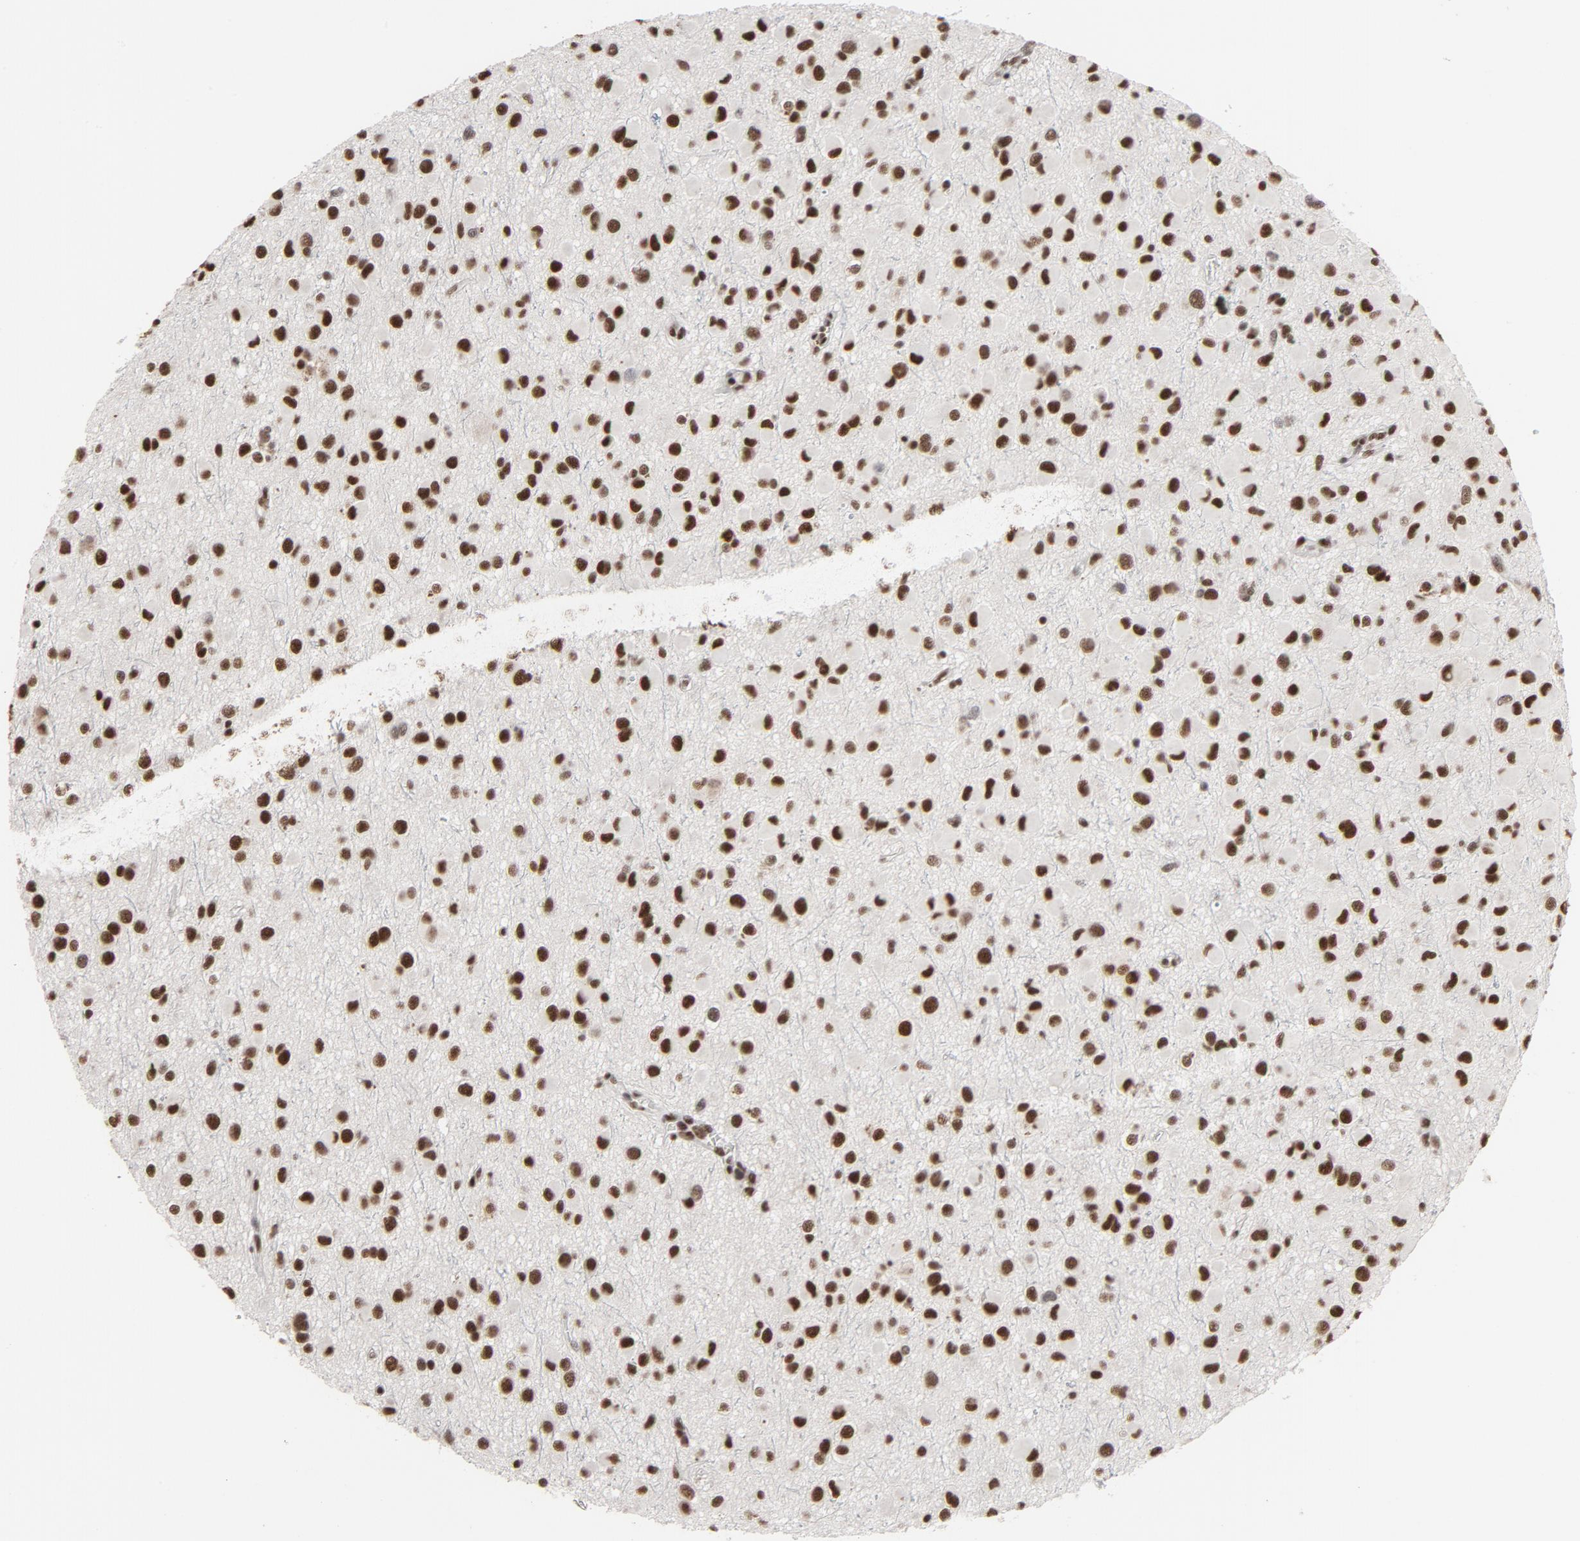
{"staining": {"intensity": "strong", "quantity": ">75%", "location": "nuclear"}, "tissue": "glioma", "cell_type": "Tumor cells", "image_type": "cancer", "snomed": [{"axis": "morphology", "description": "Glioma, malignant, Low grade"}, {"axis": "topography", "description": "Brain"}], "caption": "The immunohistochemical stain shows strong nuclear positivity in tumor cells of malignant glioma (low-grade) tissue.", "gene": "MRE11", "patient": {"sex": "male", "age": 42}}